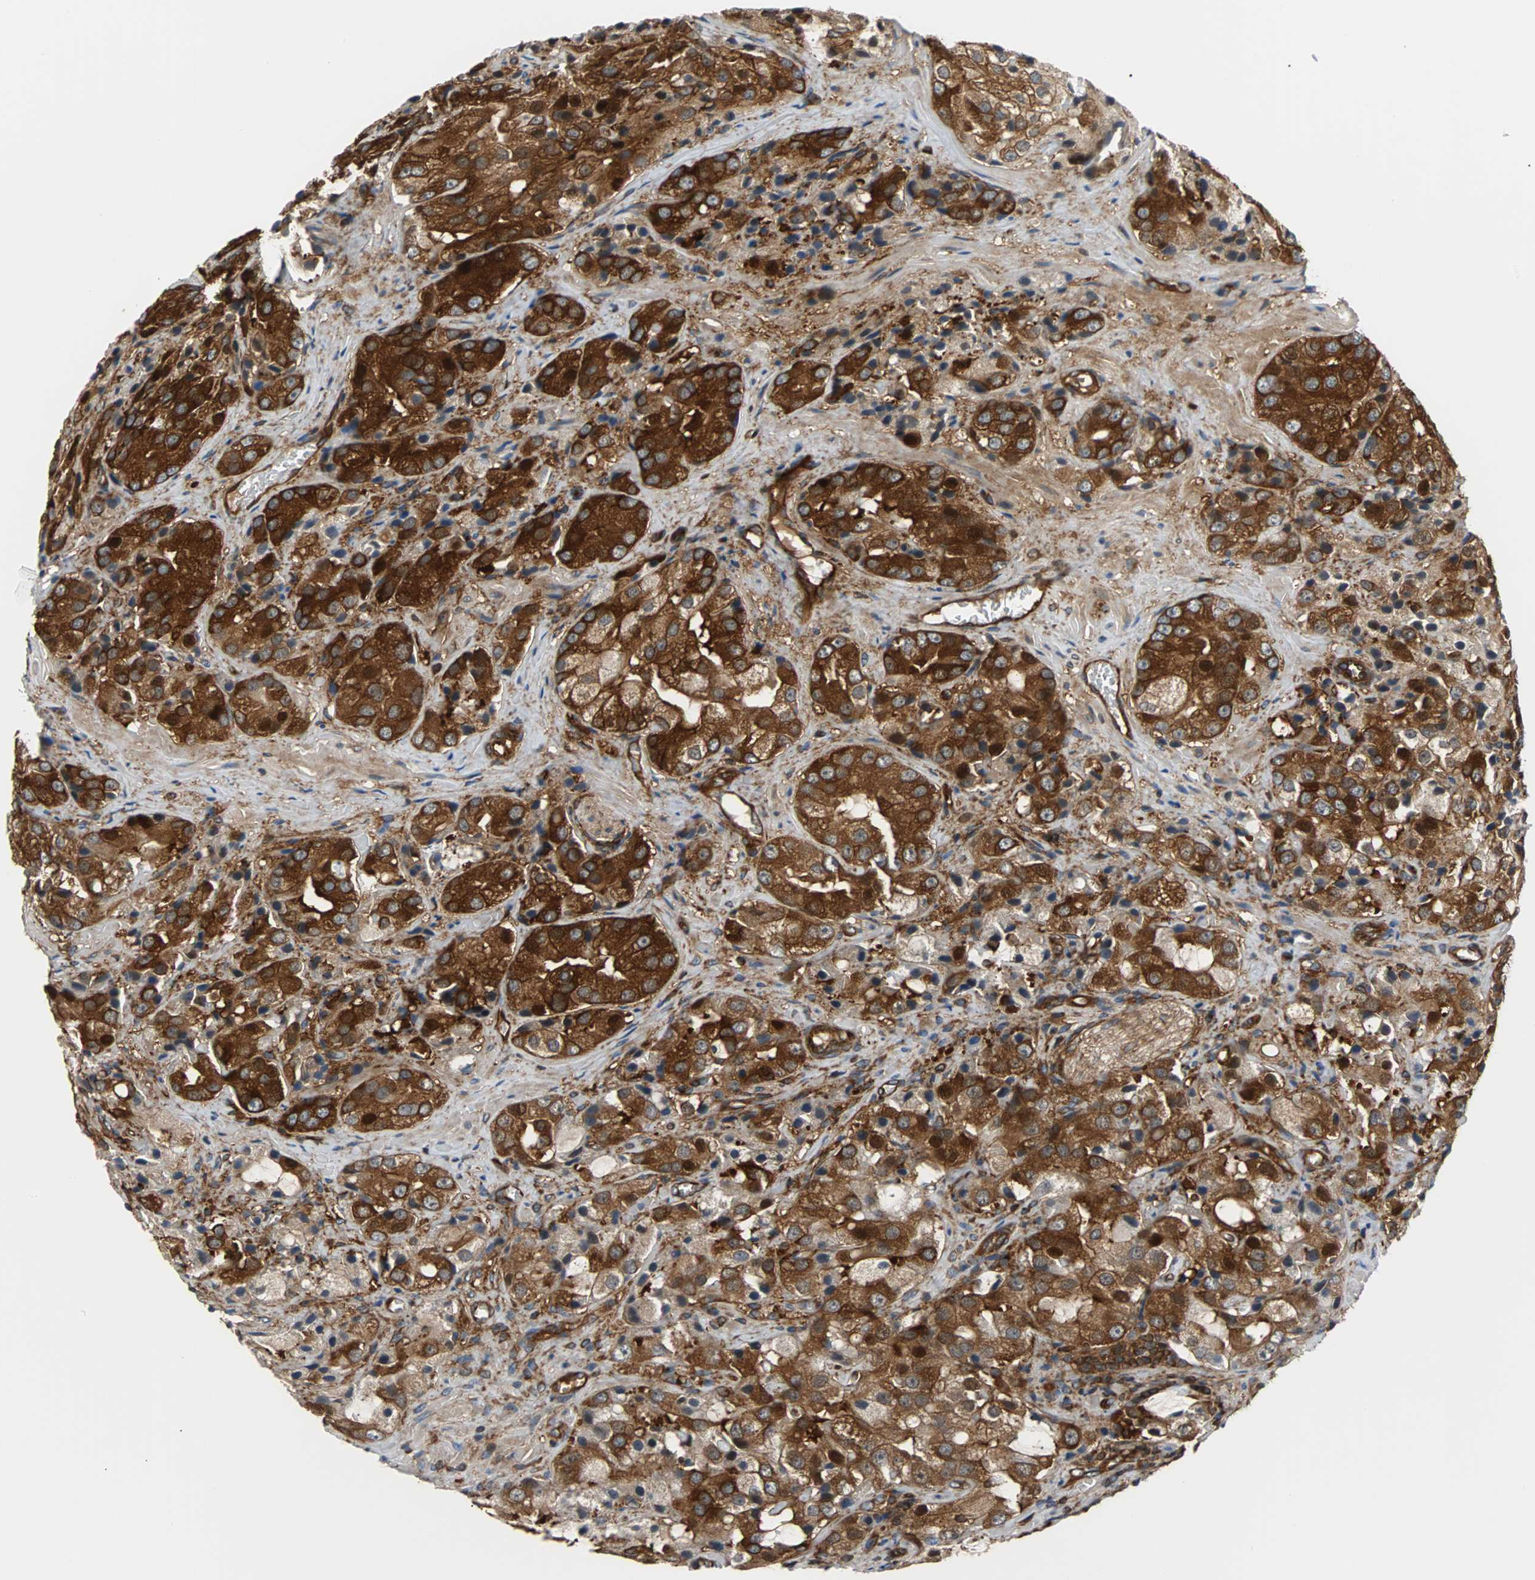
{"staining": {"intensity": "strong", "quantity": ">75%", "location": "cytoplasmic/membranous"}, "tissue": "prostate cancer", "cell_type": "Tumor cells", "image_type": "cancer", "snomed": [{"axis": "morphology", "description": "Adenocarcinoma, High grade"}, {"axis": "topography", "description": "Prostate"}], "caption": "There is high levels of strong cytoplasmic/membranous expression in tumor cells of prostate high-grade adenocarcinoma, as demonstrated by immunohistochemical staining (brown color).", "gene": "RELA", "patient": {"sex": "male", "age": 70}}